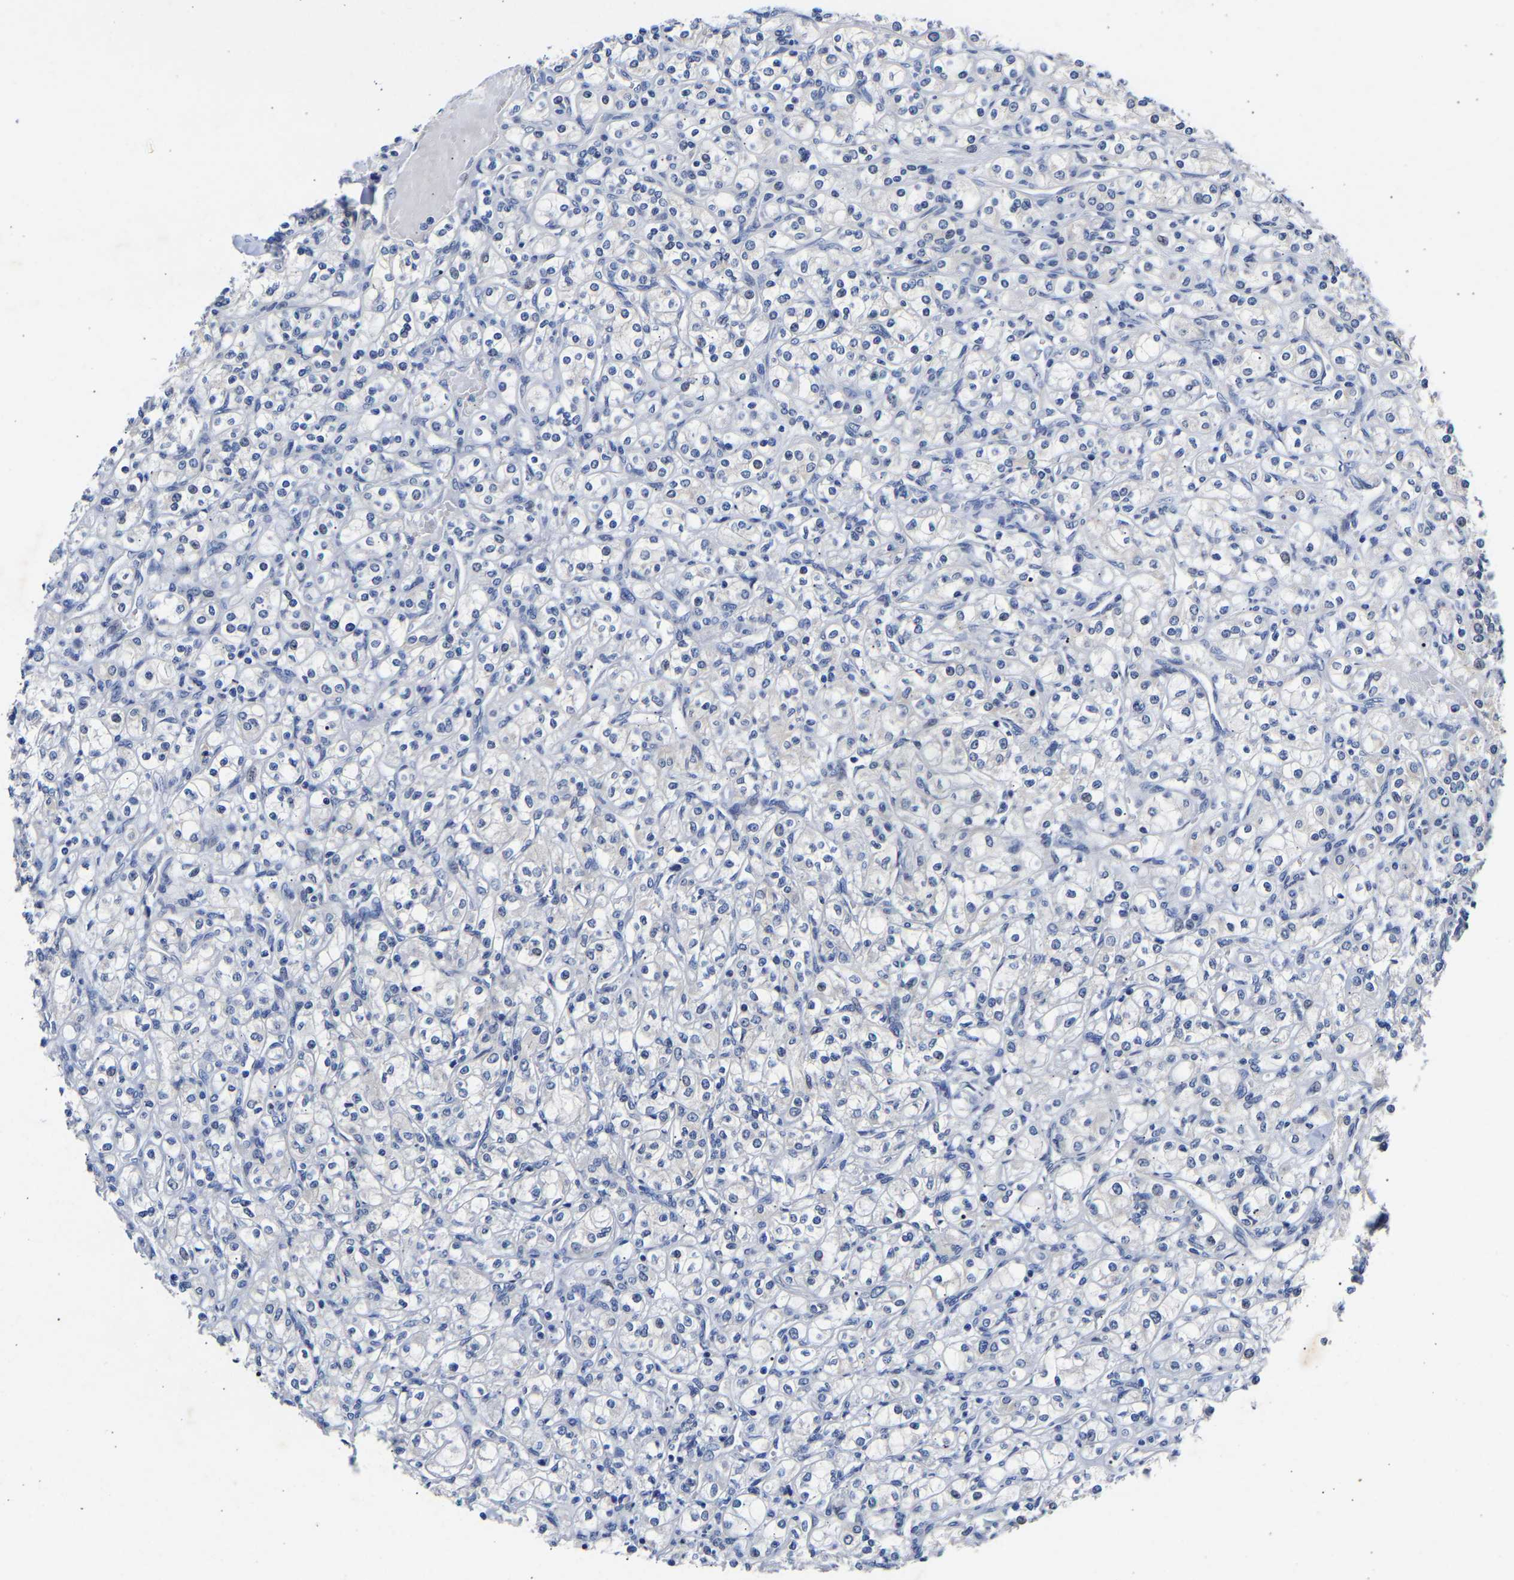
{"staining": {"intensity": "negative", "quantity": "none", "location": "none"}, "tissue": "renal cancer", "cell_type": "Tumor cells", "image_type": "cancer", "snomed": [{"axis": "morphology", "description": "Adenocarcinoma, NOS"}, {"axis": "topography", "description": "Kidney"}], "caption": "Immunohistochemistry micrograph of human renal cancer (adenocarcinoma) stained for a protein (brown), which reveals no positivity in tumor cells. Brightfield microscopy of IHC stained with DAB (3,3'-diaminobenzidine) (brown) and hematoxylin (blue), captured at high magnification.", "gene": "CCDC6", "patient": {"sex": "male", "age": 77}}